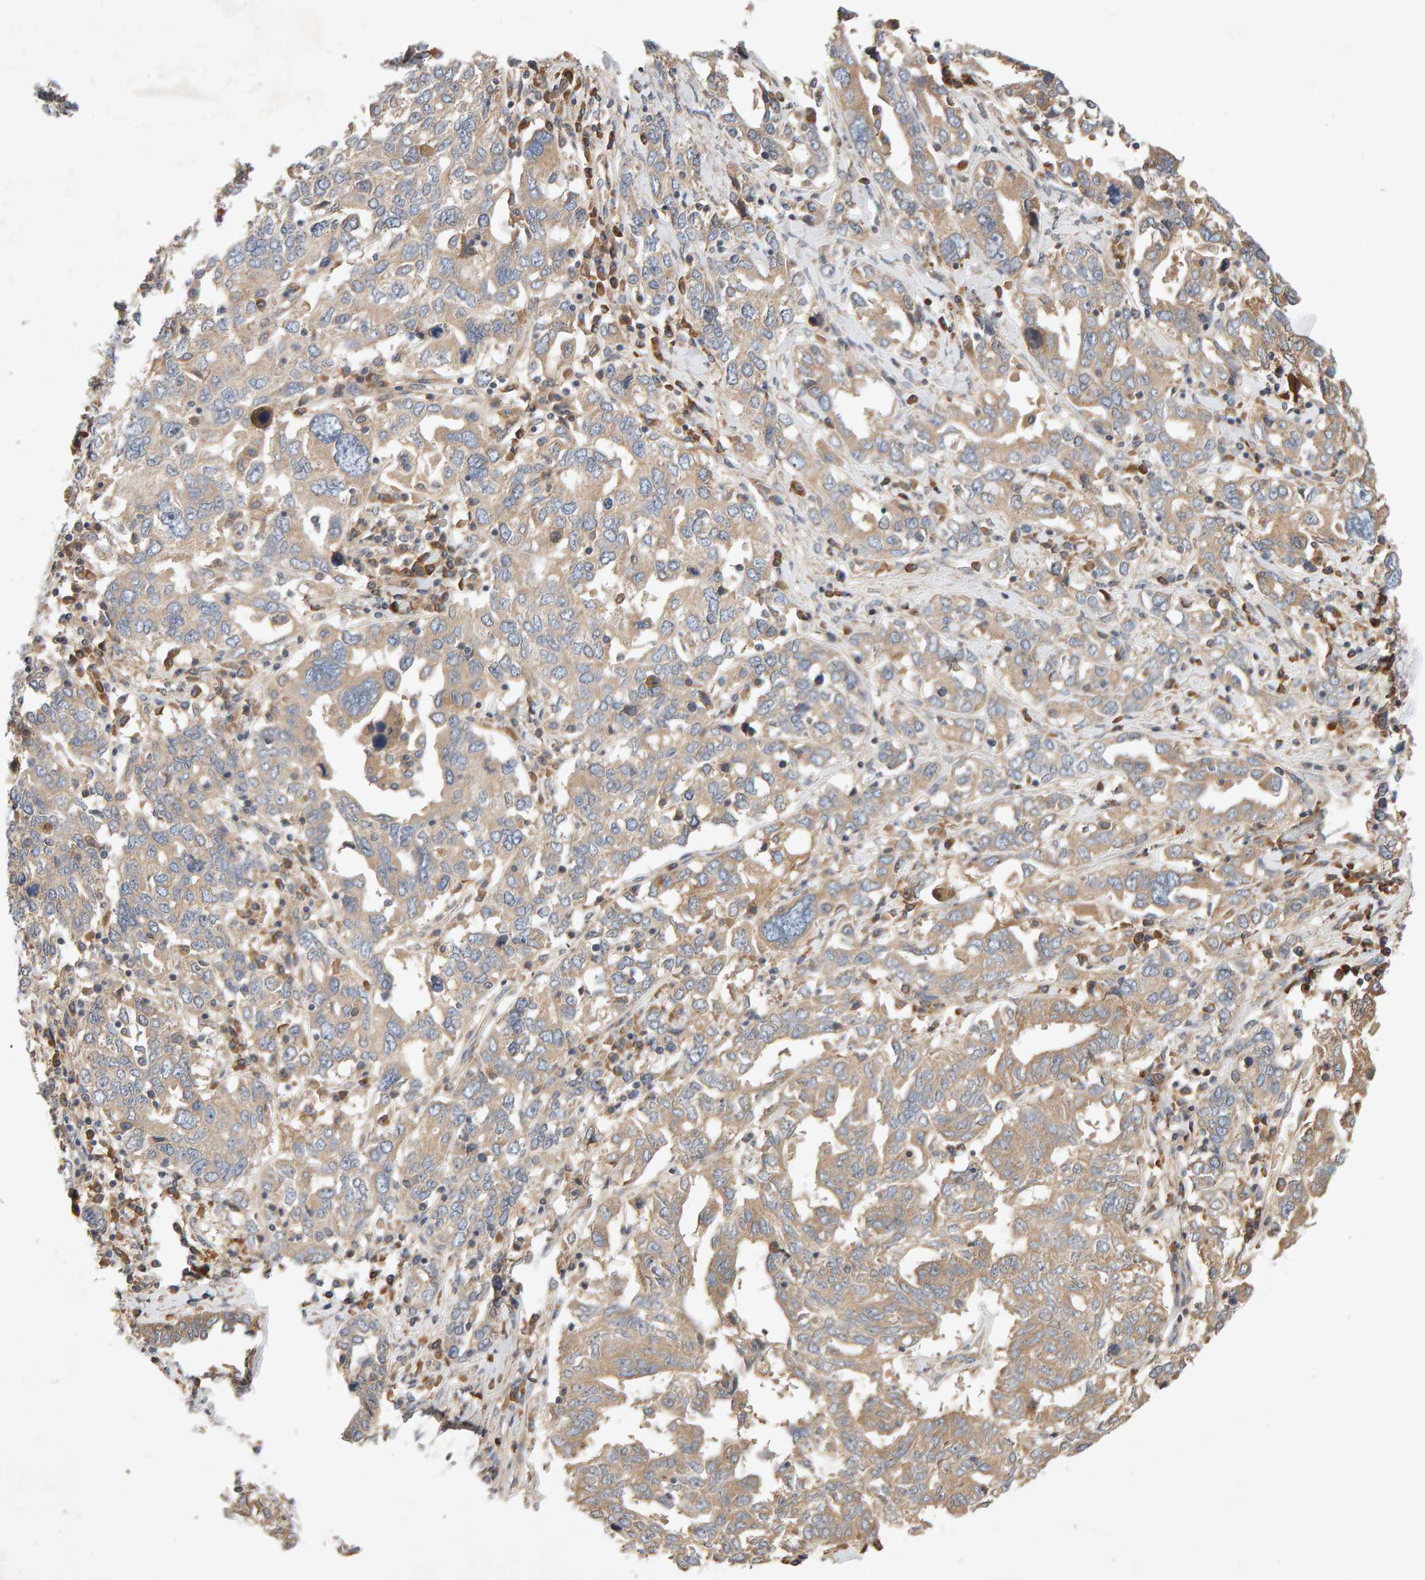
{"staining": {"intensity": "weak", "quantity": ">75%", "location": "cytoplasmic/membranous"}, "tissue": "ovarian cancer", "cell_type": "Tumor cells", "image_type": "cancer", "snomed": [{"axis": "morphology", "description": "Carcinoma, endometroid"}, {"axis": "topography", "description": "Ovary"}], "caption": "Endometroid carcinoma (ovarian) tissue shows weak cytoplasmic/membranous staining in about >75% of tumor cells (brown staining indicates protein expression, while blue staining denotes nuclei).", "gene": "RNF19A", "patient": {"sex": "female", "age": 62}}